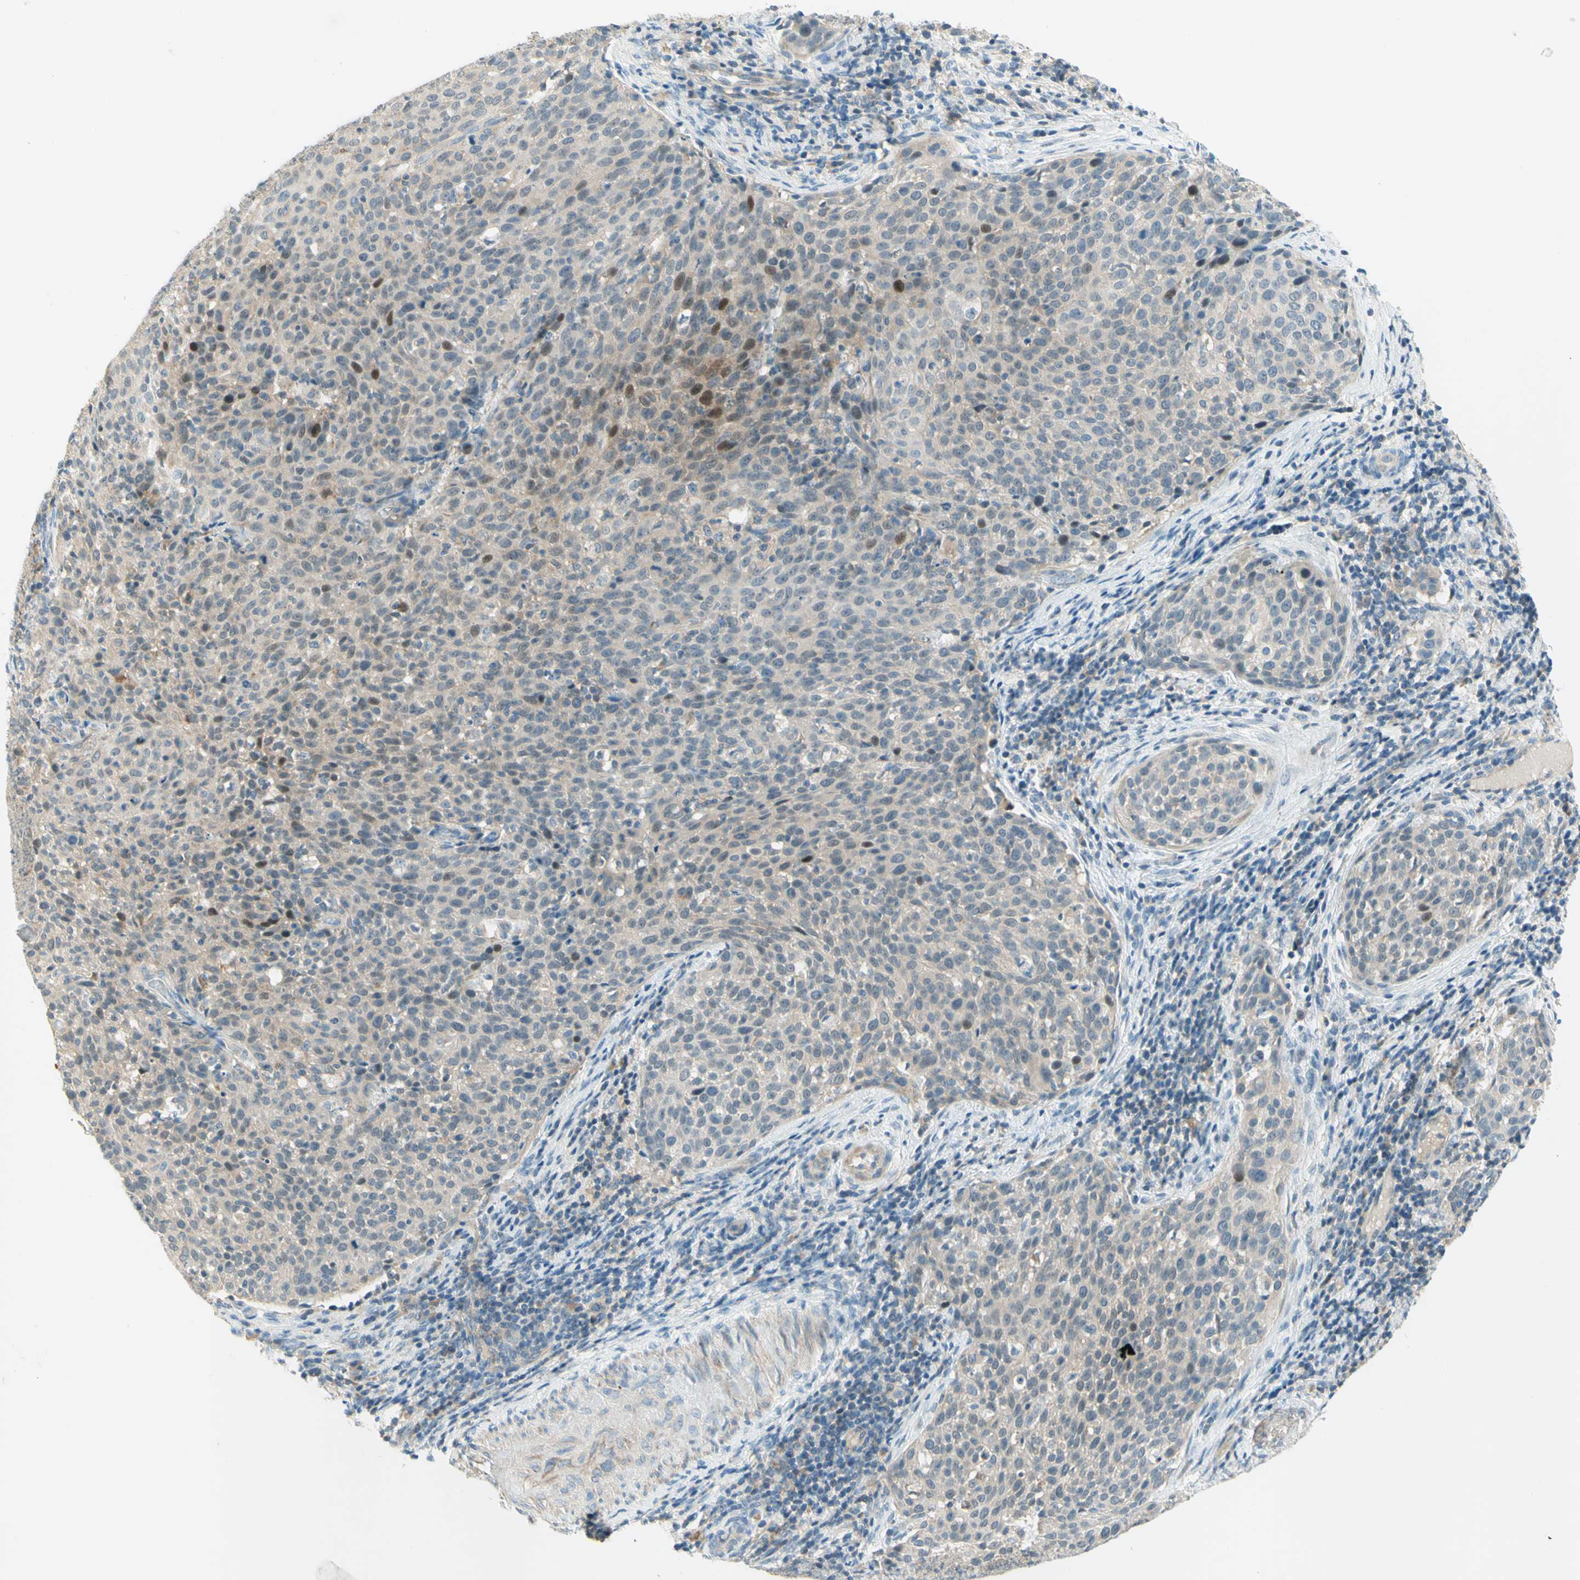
{"staining": {"intensity": "weak", "quantity": ">75%", "location": "cytoplasmic/membranous"}, "tissue": "cervical cancer", "cell_type": "Tumor cells", "image_type": "cancer", "snomed": [{"axis": "morphology", "description": "Squamous cell carcinoma, NOS"}, {"axis": "topography", "description": "Cervix"}], "caption": "This is an image of immunohistochemistry staining of cervical cancer (squamous cell carcinoma), which shows weak positivity in the cytoplasmic/membranous of tumor cells.", "gene": "PROM1", "patient": {"sex": "female", "age": 38}}